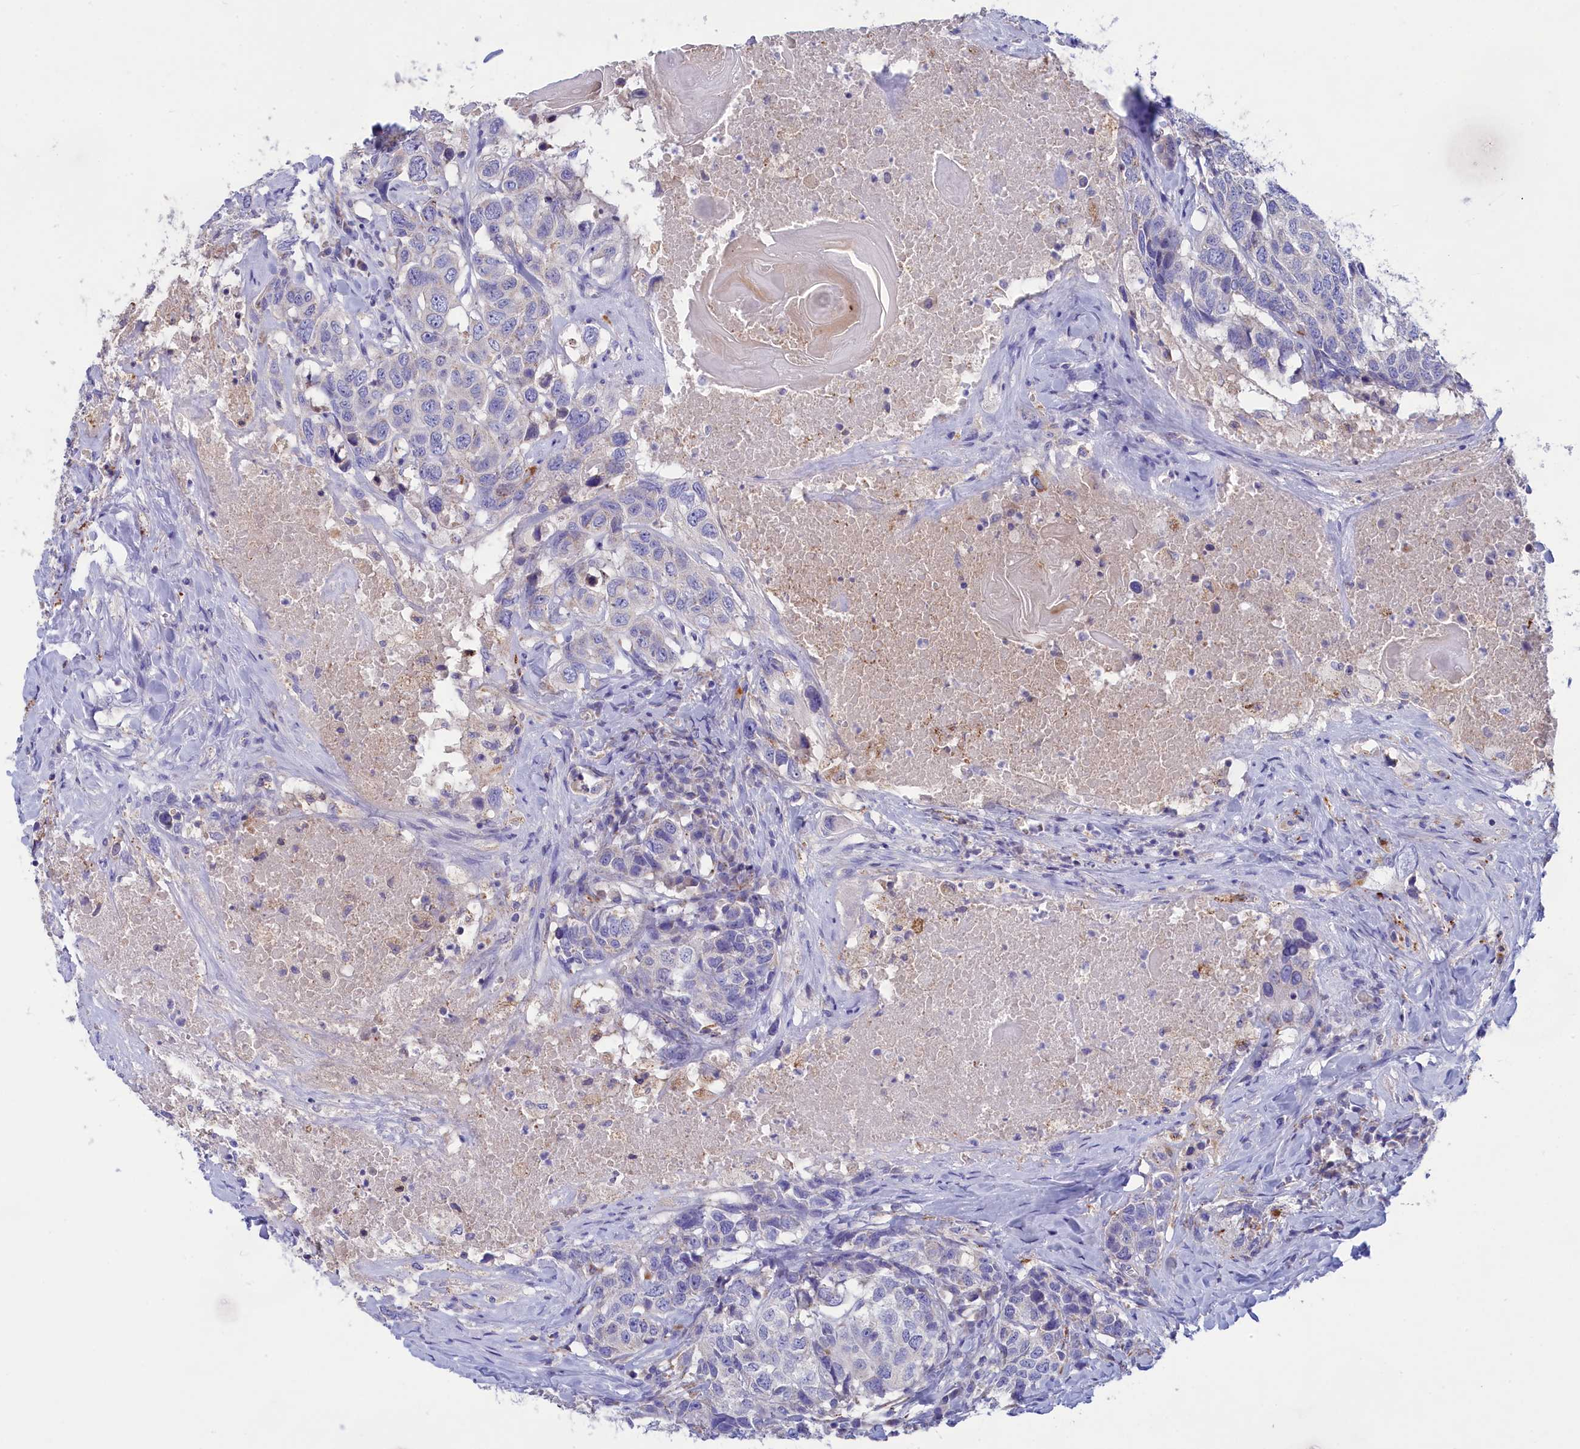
{"staining": {"intensity": "negative", "quantity": "none", "location": "none"}, "tissue": "head and neck cancer", "cell_type": "Tumor cells", "image_type": "cancer", "snomed": [{"axis": "morphology", "description": "Squamous cell carcinoma, NOS"}, {"axis": "topography", "description": "Head-Neck"}], "caption": "Tumor cells are negative for brown protein staining in squamous cell carcinoma (head and neck).", "gene": "WDR6", "patient": {"sex": "male", "age": 66}}